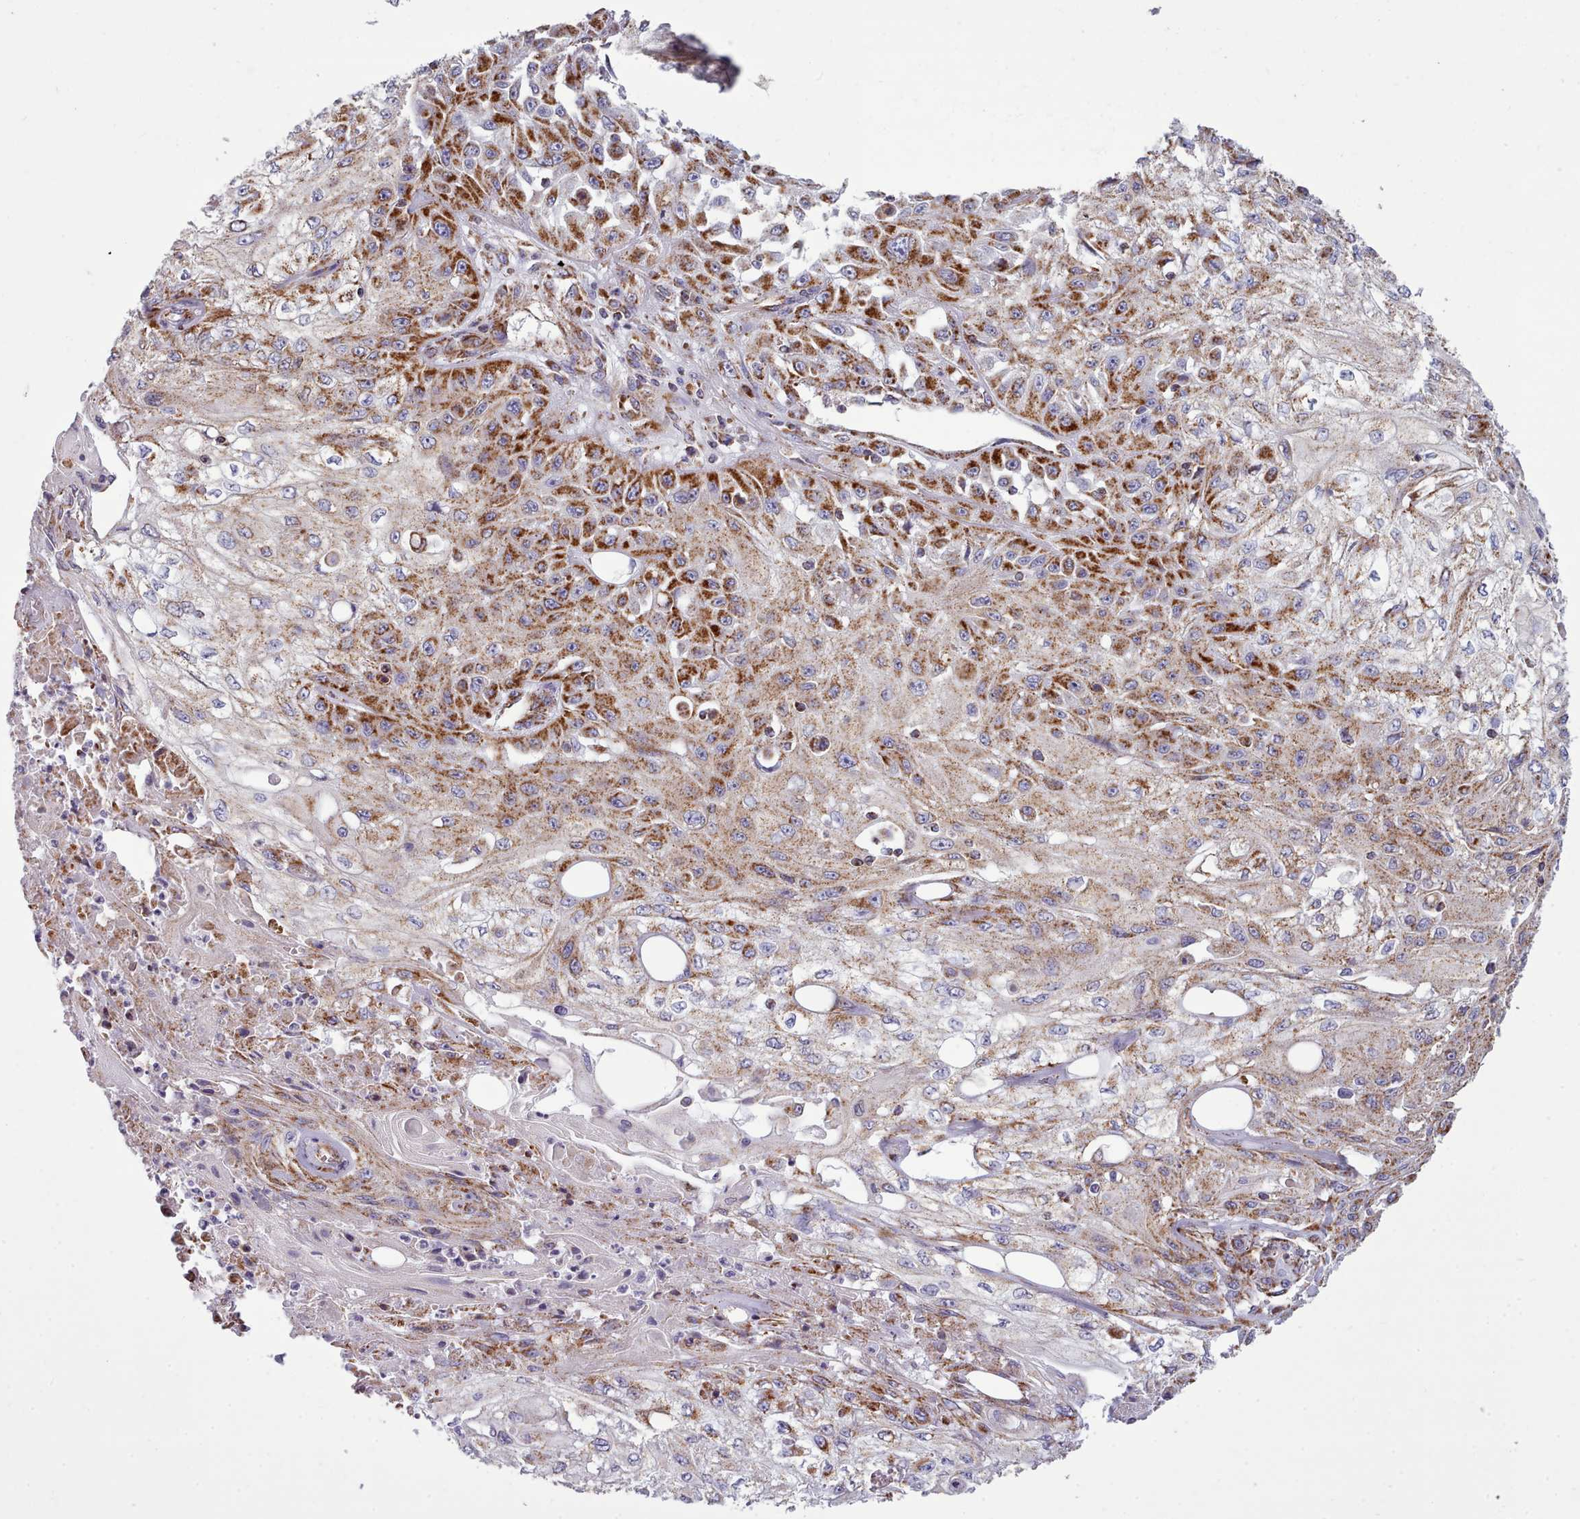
{"staining": {"intensity": "strong", "quantity": "25%-75%", "location": "cytoplasmic/membranous"}, "tissue": "skin cancer", "cell_type": "Tumor cells", "image_type": "cancer", "snomed": [{"axis": "morphology", "description": "Squamous cell carcinoma, NOS"}, {"axis": "morphology", "description": "Squamous cell carcinoma, metastatic, NOS"}, {"axis": "topography", "description": "Skin"}, {"axis": "topography", "description": "Lymph node"}], "caption": "A brown stain labels strong cytoplasmic/membranous positivity of a protein in human skin cancer (squamous cell carcinoma) tumor cells.", "gene": "SRP54", "patient": {"sex": "male", "age": 75}}